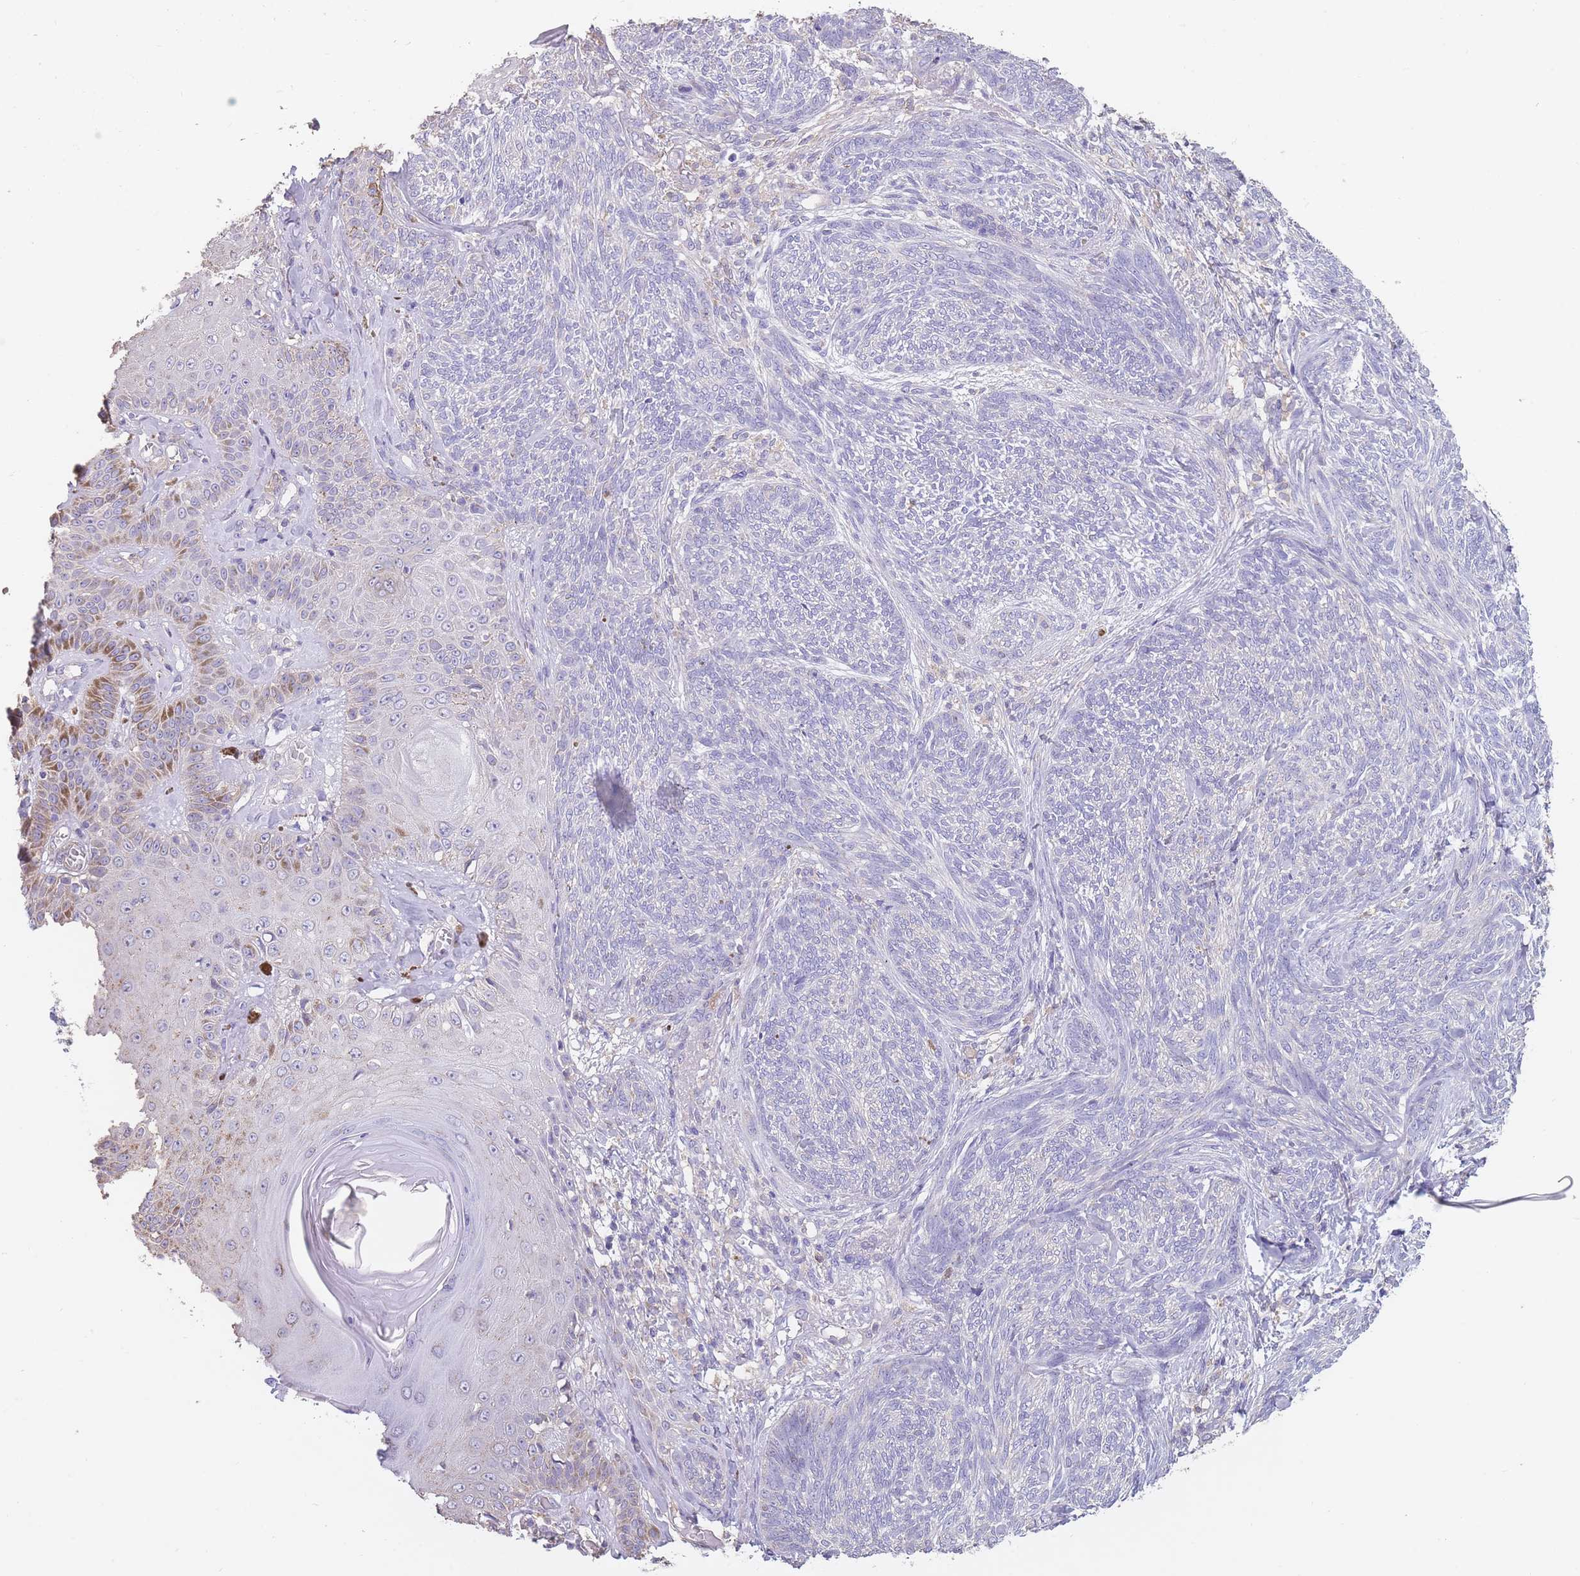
{"staining": {"intensity": "negative", "quantity": "none", "location": "none"}, "tissue": "skin cancer", "cell_type": "Tumor cells", "image_type": "cancer", "snomed": [{"axis": "morphology", "description": "Basal cell carcinoma"}, {"axis": "topography", "description": "Skin"}], "caption": "Immunohistochemistry (IHC) photomicrograph of skin basal cell carcinoma stained for a protein (brown), which exhibits no positivity in tumor cells.", "gene": "CLEC12A", "patient": {"sex": "male", "age": 73}}